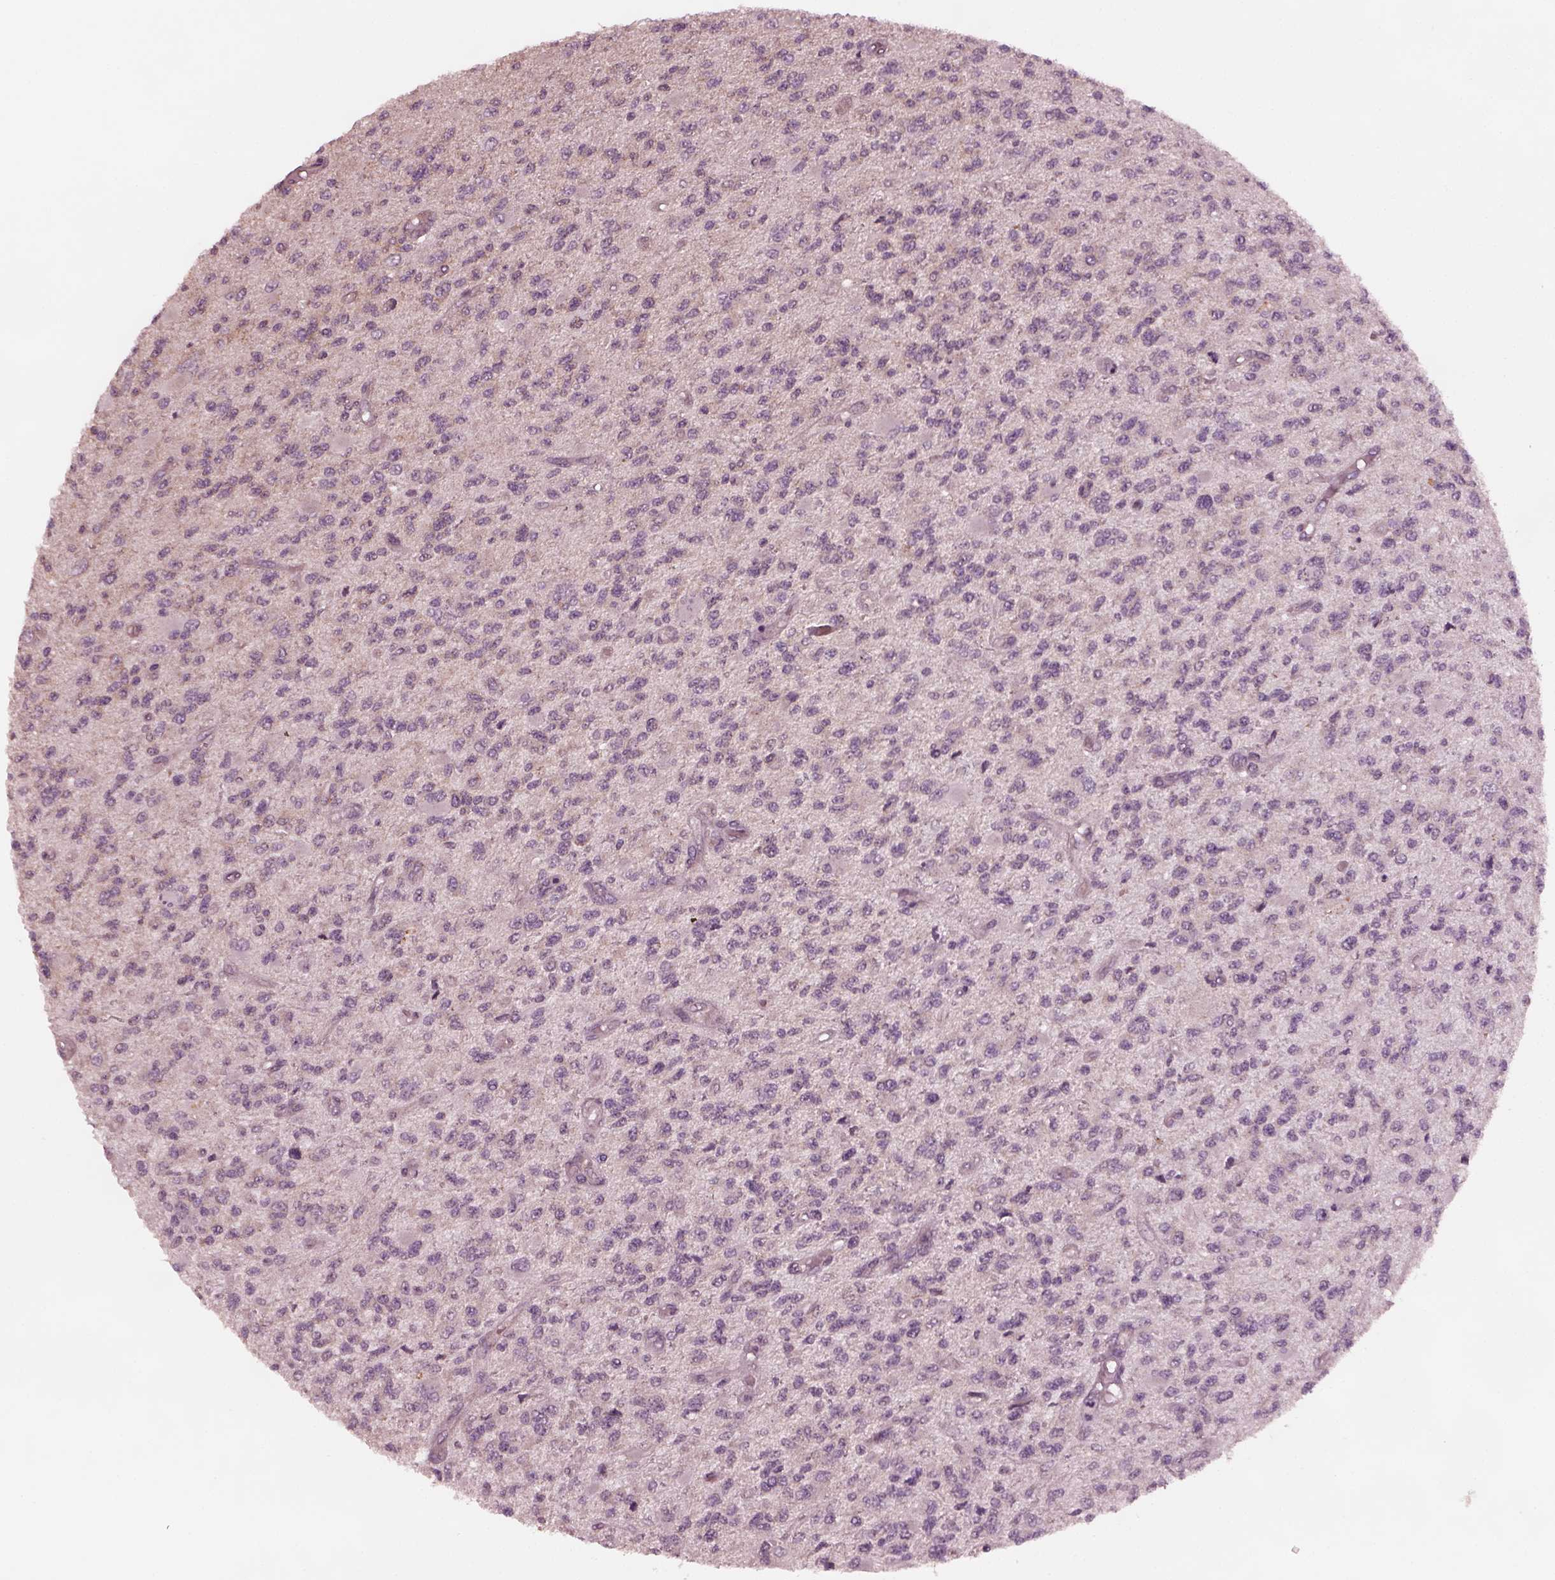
{"staining": {"intensity": "negative", "quantity": "none", "location": "none"}, "tissue": "glioma", "cell_type": "Tumor cells", "image_type": "cancer", "snomed": [{"axis": "morphology", "description": "Glioma, malignant, High grade"}, {"axis": "topography", "description": "Brain"}], "caption": "Immunohistochemistry histopathology image of malignant glioma (high-grade) stained for a protein (brown), which displays no expression in tumor cells. (DAB immunohistochemistry (IHC) visualized using brightfield microscopy, high magnification).", "gene": "TUBG1", "patient": {"sex": "female", "age": 63}}